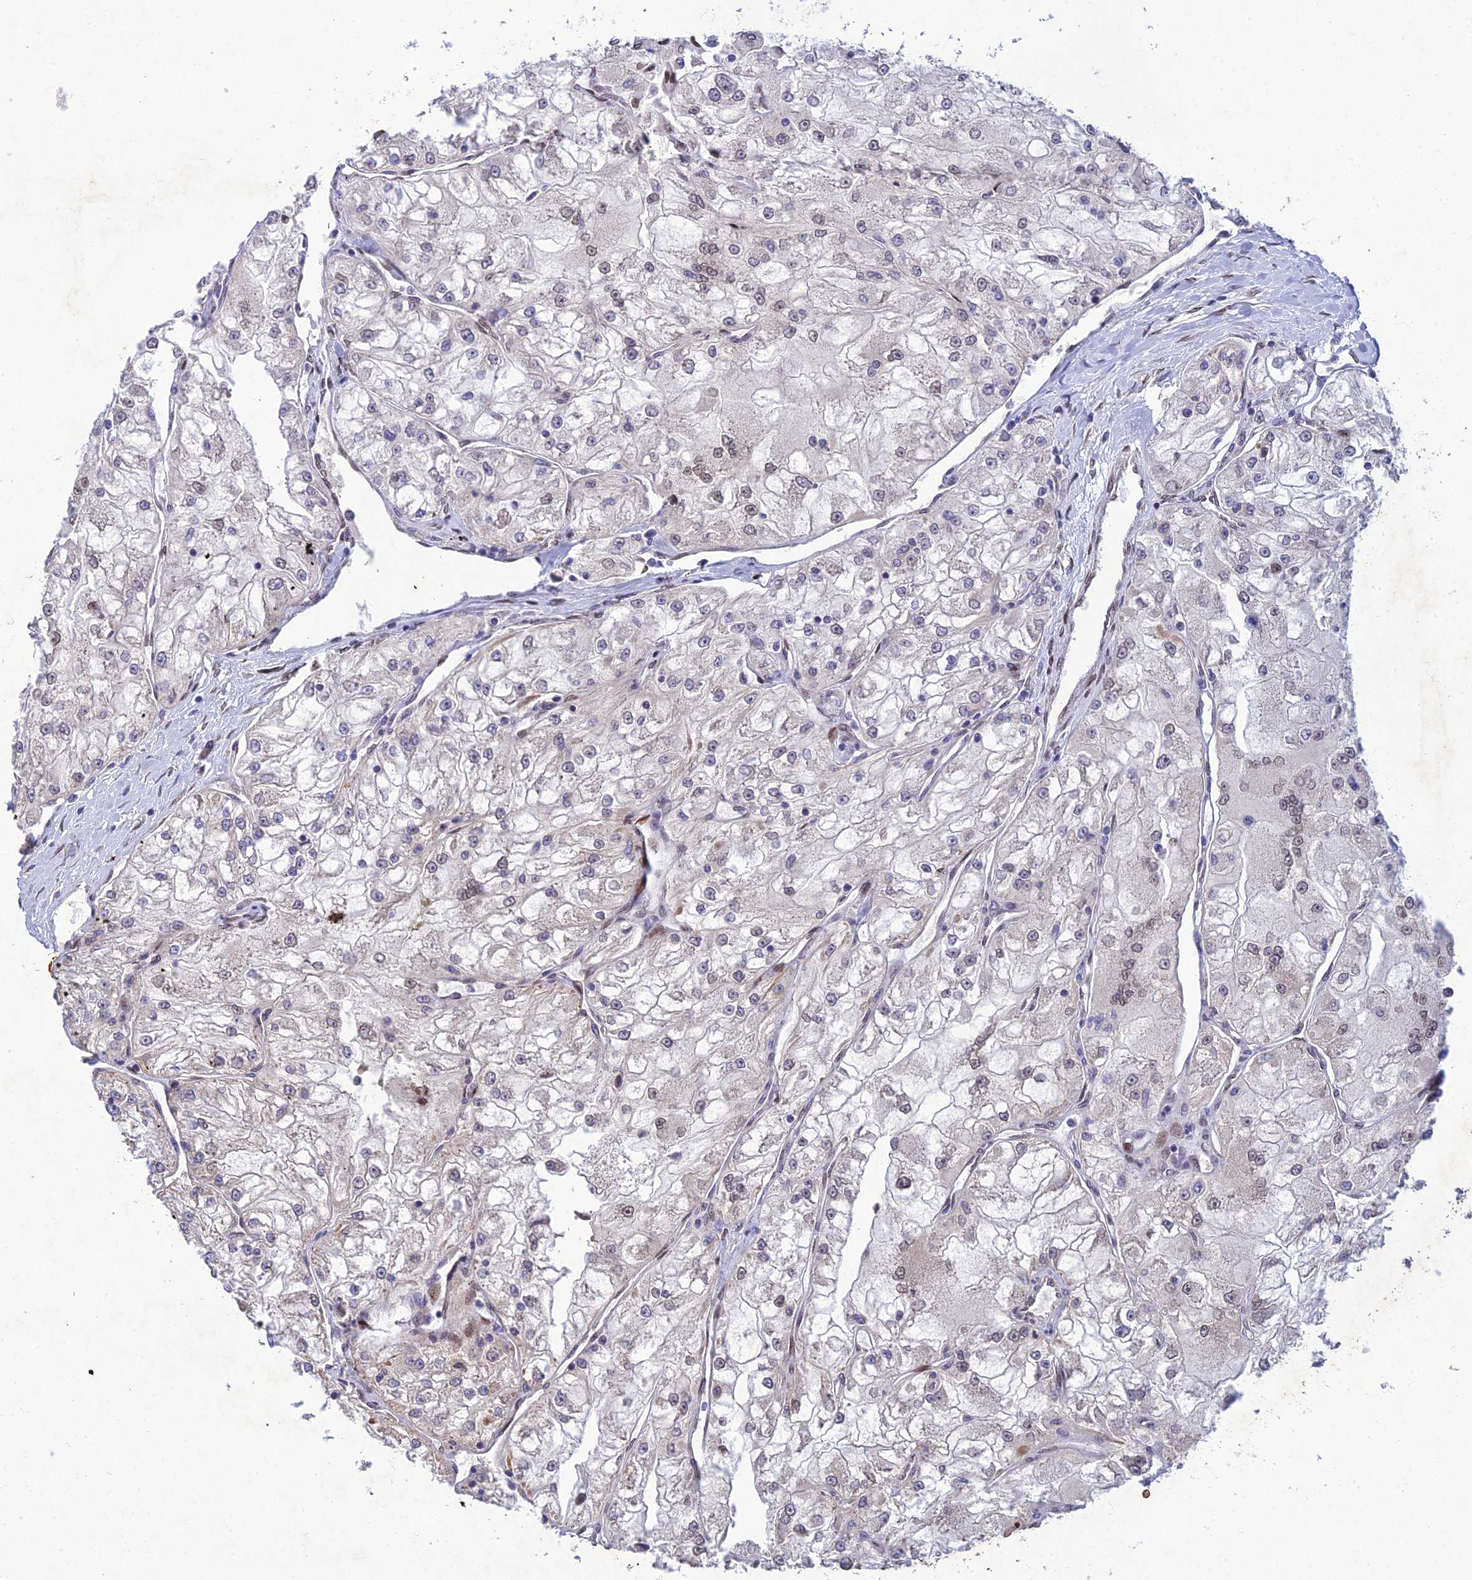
{"staining": {"intensity": "weak", "quantity": "<25%", "location": "nuclear"}, "tissue": "renal cancer", "cell_type": "Tumor cells", "image_type": "cancer", "snomed": [{"axis": "morphology", "description": "Adenocarcinoma, NOS"}, {"axis": "topography", "description": "Kidney"}], "caption": "An immunohistochemistry image of renal adenocarcinoma is shown. There is no staining in tumor cells of renal adenocarcinoma. (DAB (3,3'-diaminobenzidine) immunohistochemistry (IHC) with hematoxylin counter stain).", "gene": "MGAT2", "patient": {"sex": "female", "age": 72}}